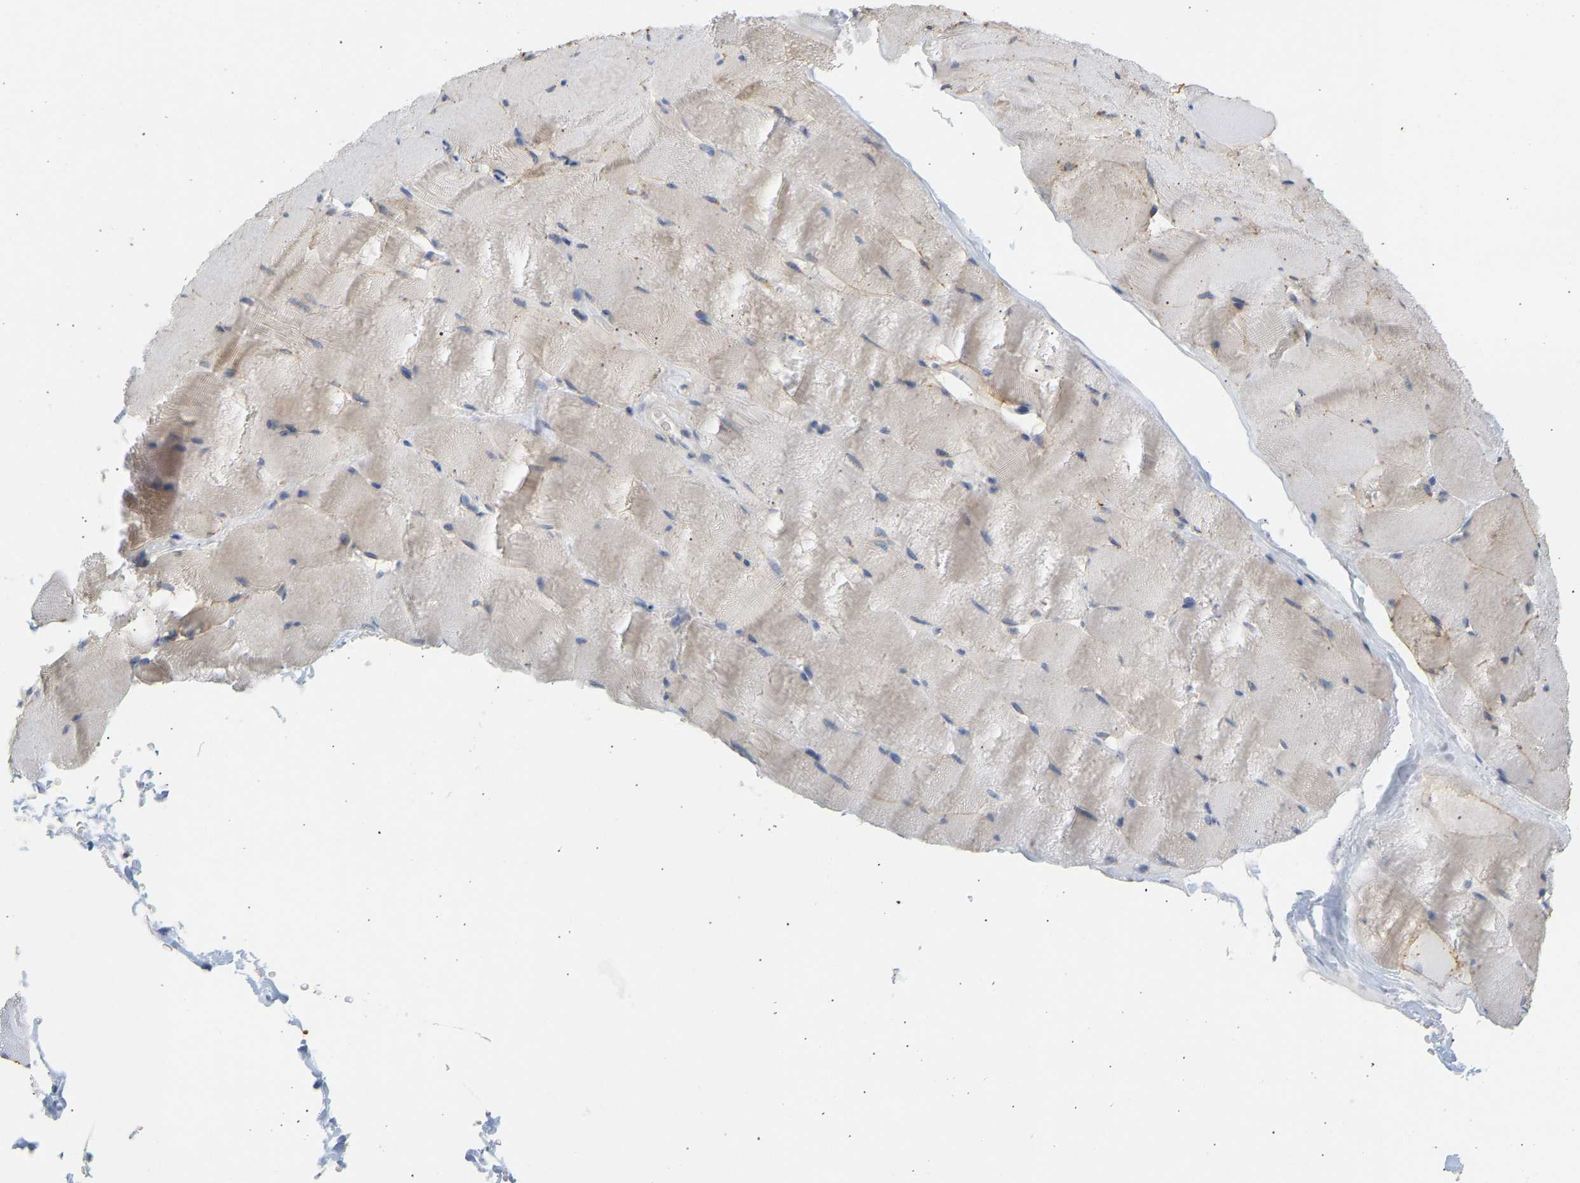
{"staining": {"intensity": "moderate", "quantity": "<25%", "location": "cytoplasmic/membranous"}, "tissue": "skeletal muscle", "cell_type": "Myocytes", "image_type": "normal", "snomed": [{"axis": "morphology", "description": "Normal tissue, NOS"}, {"axis": "topography", "description": "Skeletal muscle"}], "caption": "A high-resolution histopathology image shows immunohistochemistry (IHC) staining of benign skeletal muscle, which reveals moderate cytoplasmic/membranous positivity in approximately <25% of myocytes. (DAB = brown stain, brightfield microscopy at high magnification).", "gene": "BVES", "patient": {"sex": "male", "age": 62}}